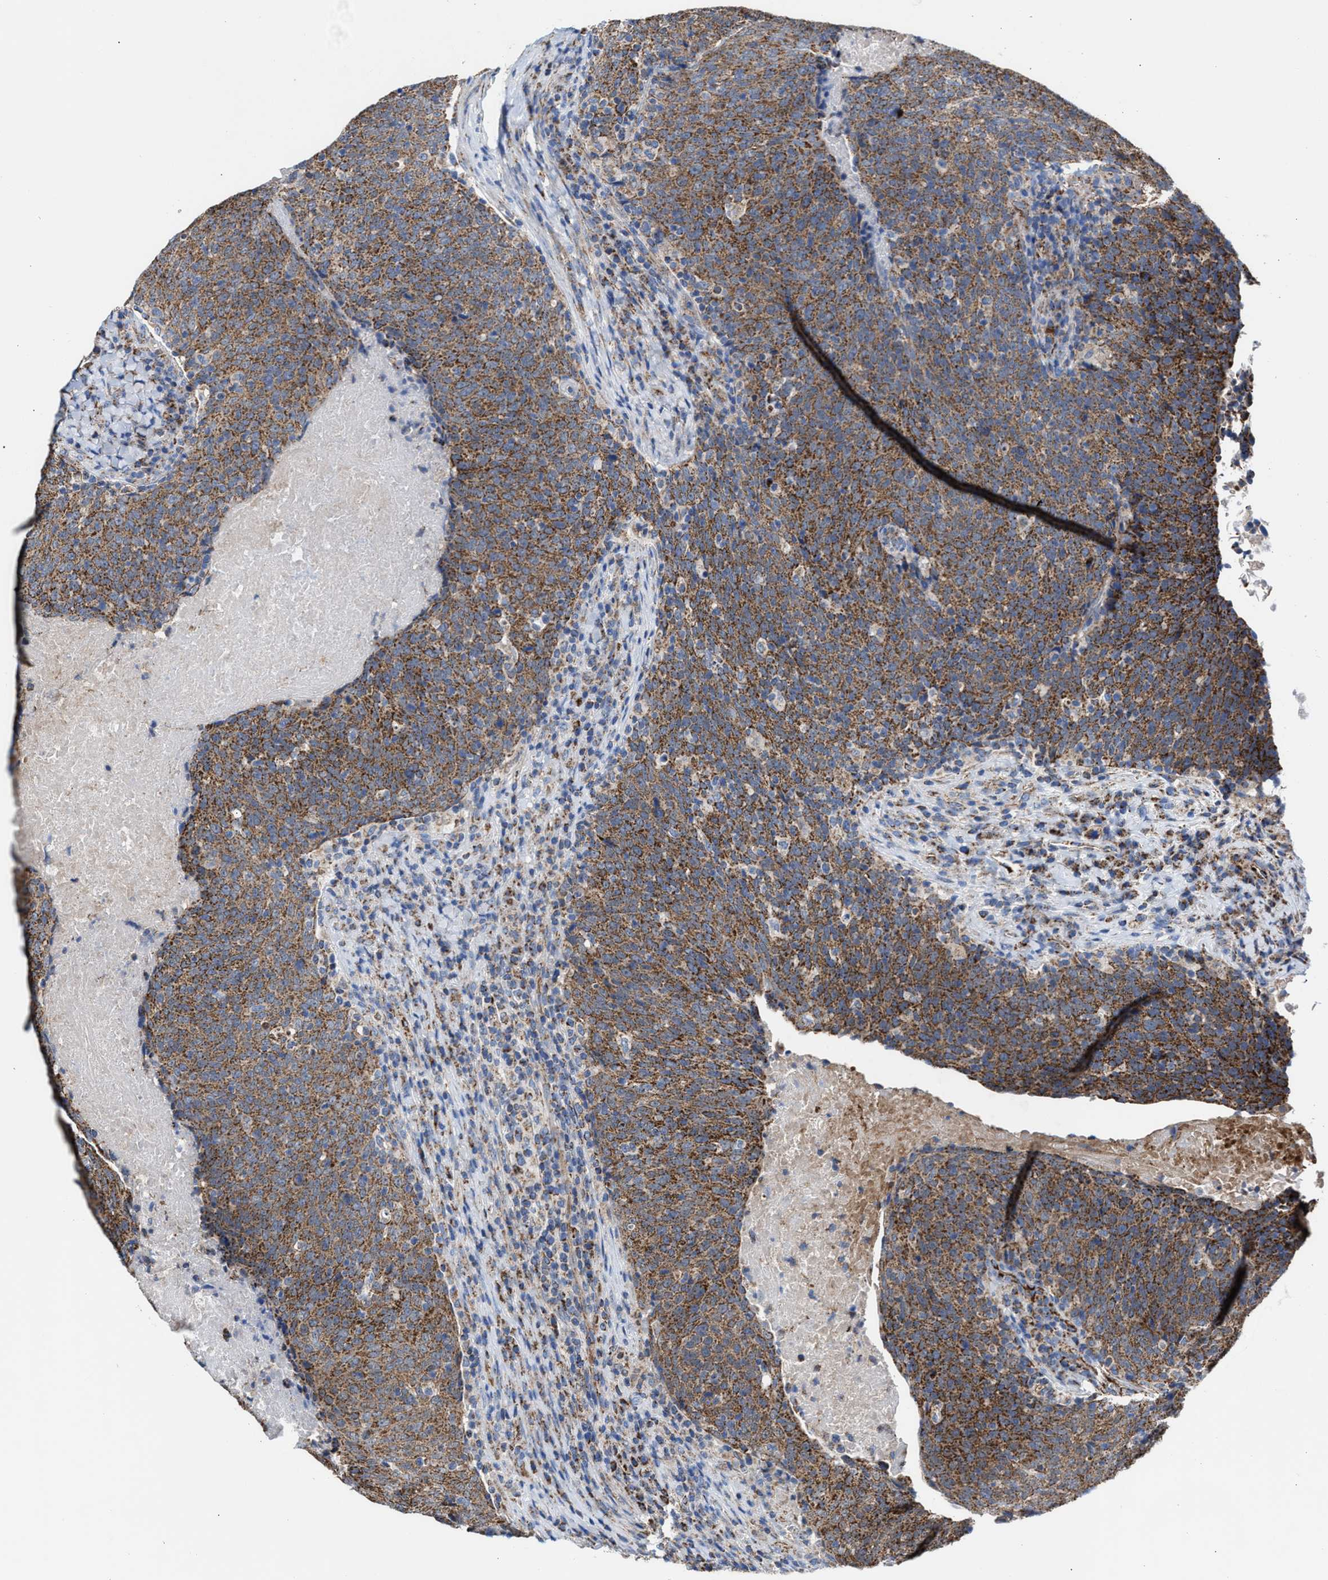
{"staining": {"intensity": "moderate", "quantity": ">75%", "location": "cytoplasmic/membranous"}, "tissue": "head and neck cancer", "cell_type": "Tumor cells", "image_type": "cancer", "snomed": [{"axis": "morphology", "description": "Squamous cell carcinoma, NOS"}, {"axis": "morphology", "description": "Squamous cell carcinoma, metastatic, NOS"}, {"axis": "topography", "description": "Lymph node"}, {"axis": "topography", "description": "Head-Neck"}], "caption": "Protein expression by IHC demonstrates moderate cytoplasmic/membranous positivity in approximately >75% of tumor cells in head and neck cancer (metastatic squamous cell carcinoma).", "gene": "MECR", "patient": {"sex": "male", "age": 62}}